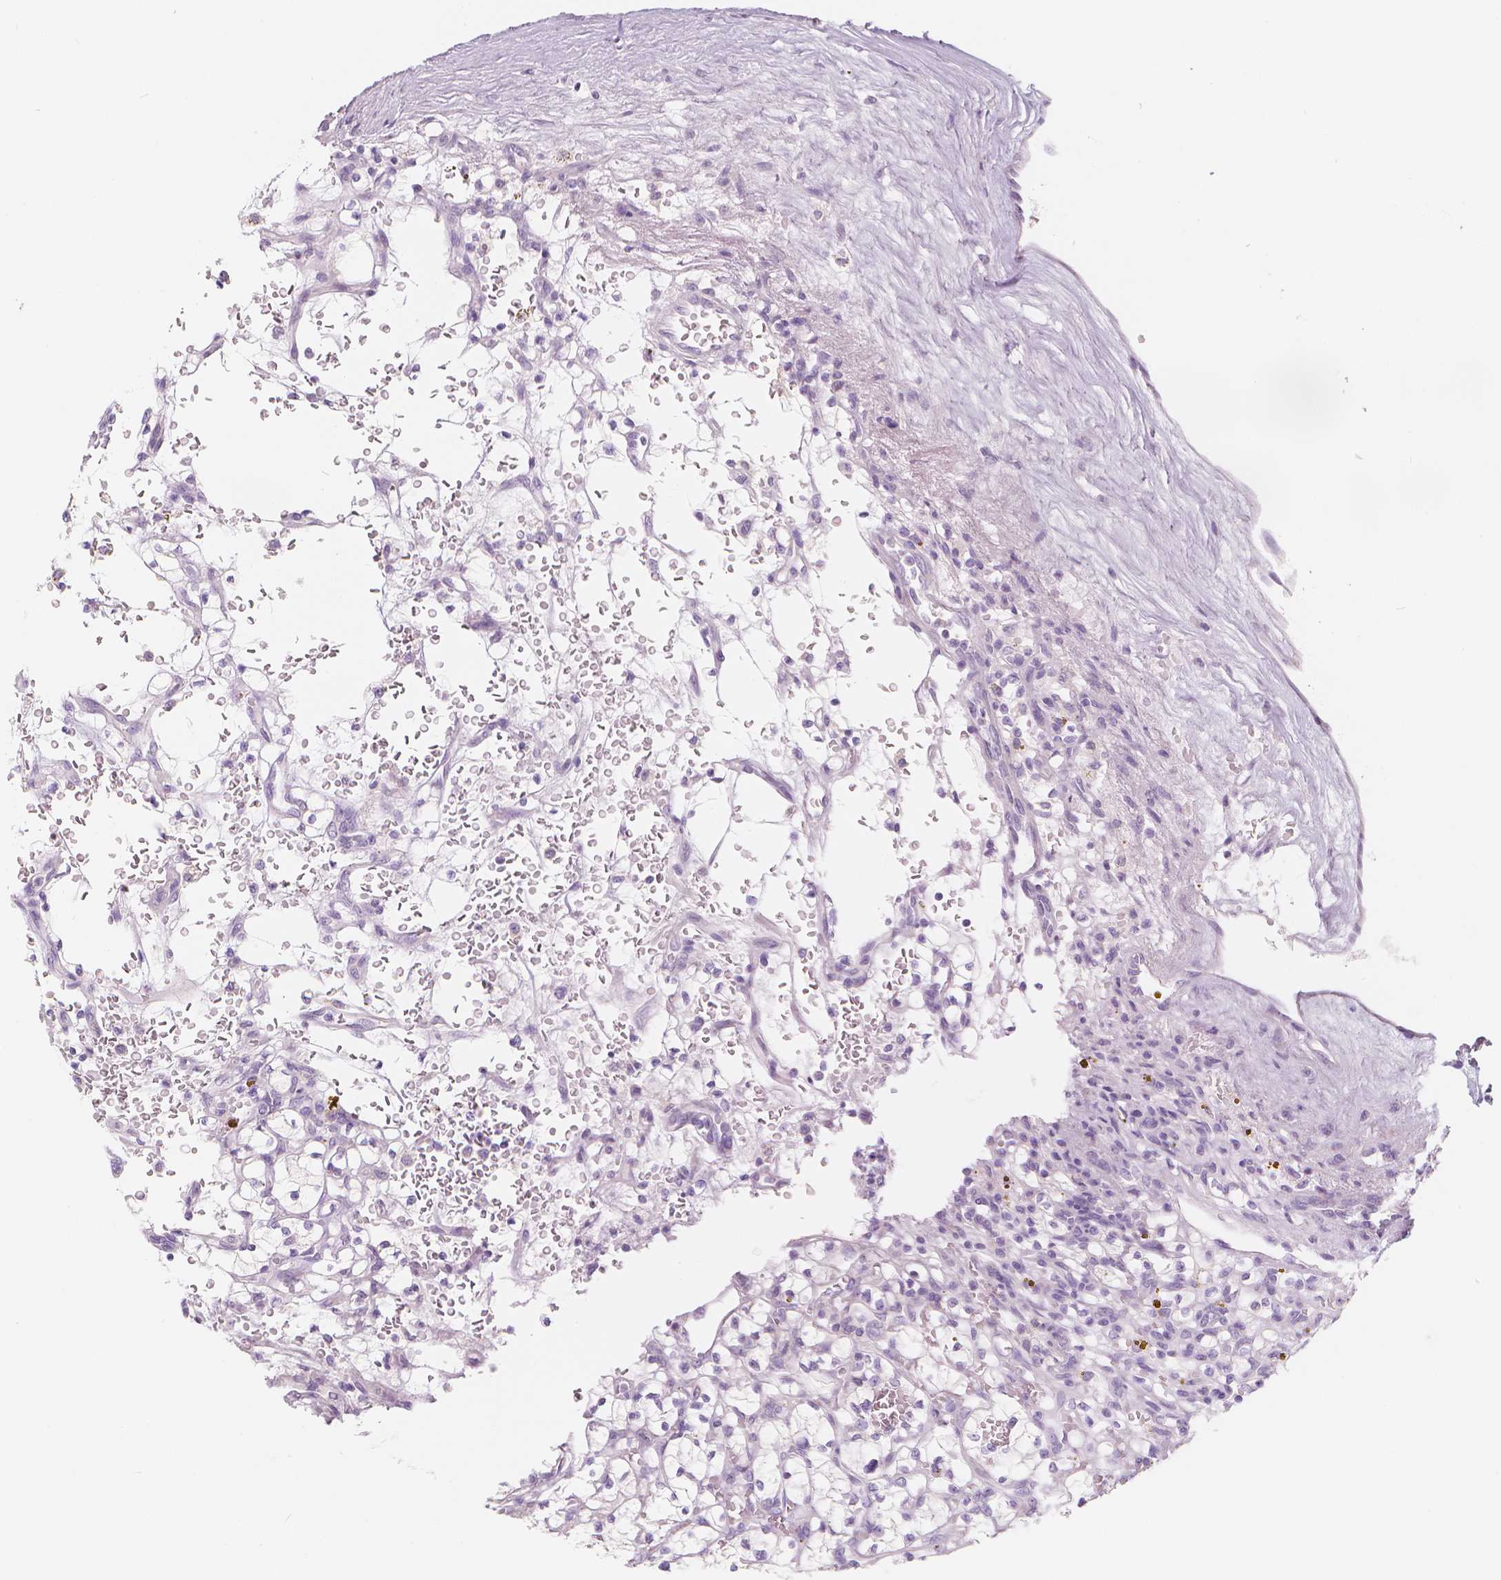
{"staining": {"intensity": "negative", "quantity": "none", "location": "none"}, "tissue": "renal cancer", "cell_type": "Tumor cells", "image_type": "cancer", "snomed": [{"axis": "morphology", "description": "Adenocarcinoma, NOS"}, {"axis": "topography", "description": "Kidney"}], "caption": "Immunohistochemistry (IHC) micrograph of human renal cancer (adenocarcinoma) stained for a protein (brown), which reveals no positivity in tumor cells.", "gene": "RBFOX1", "patient": {"sex": "female", "age": 64}}